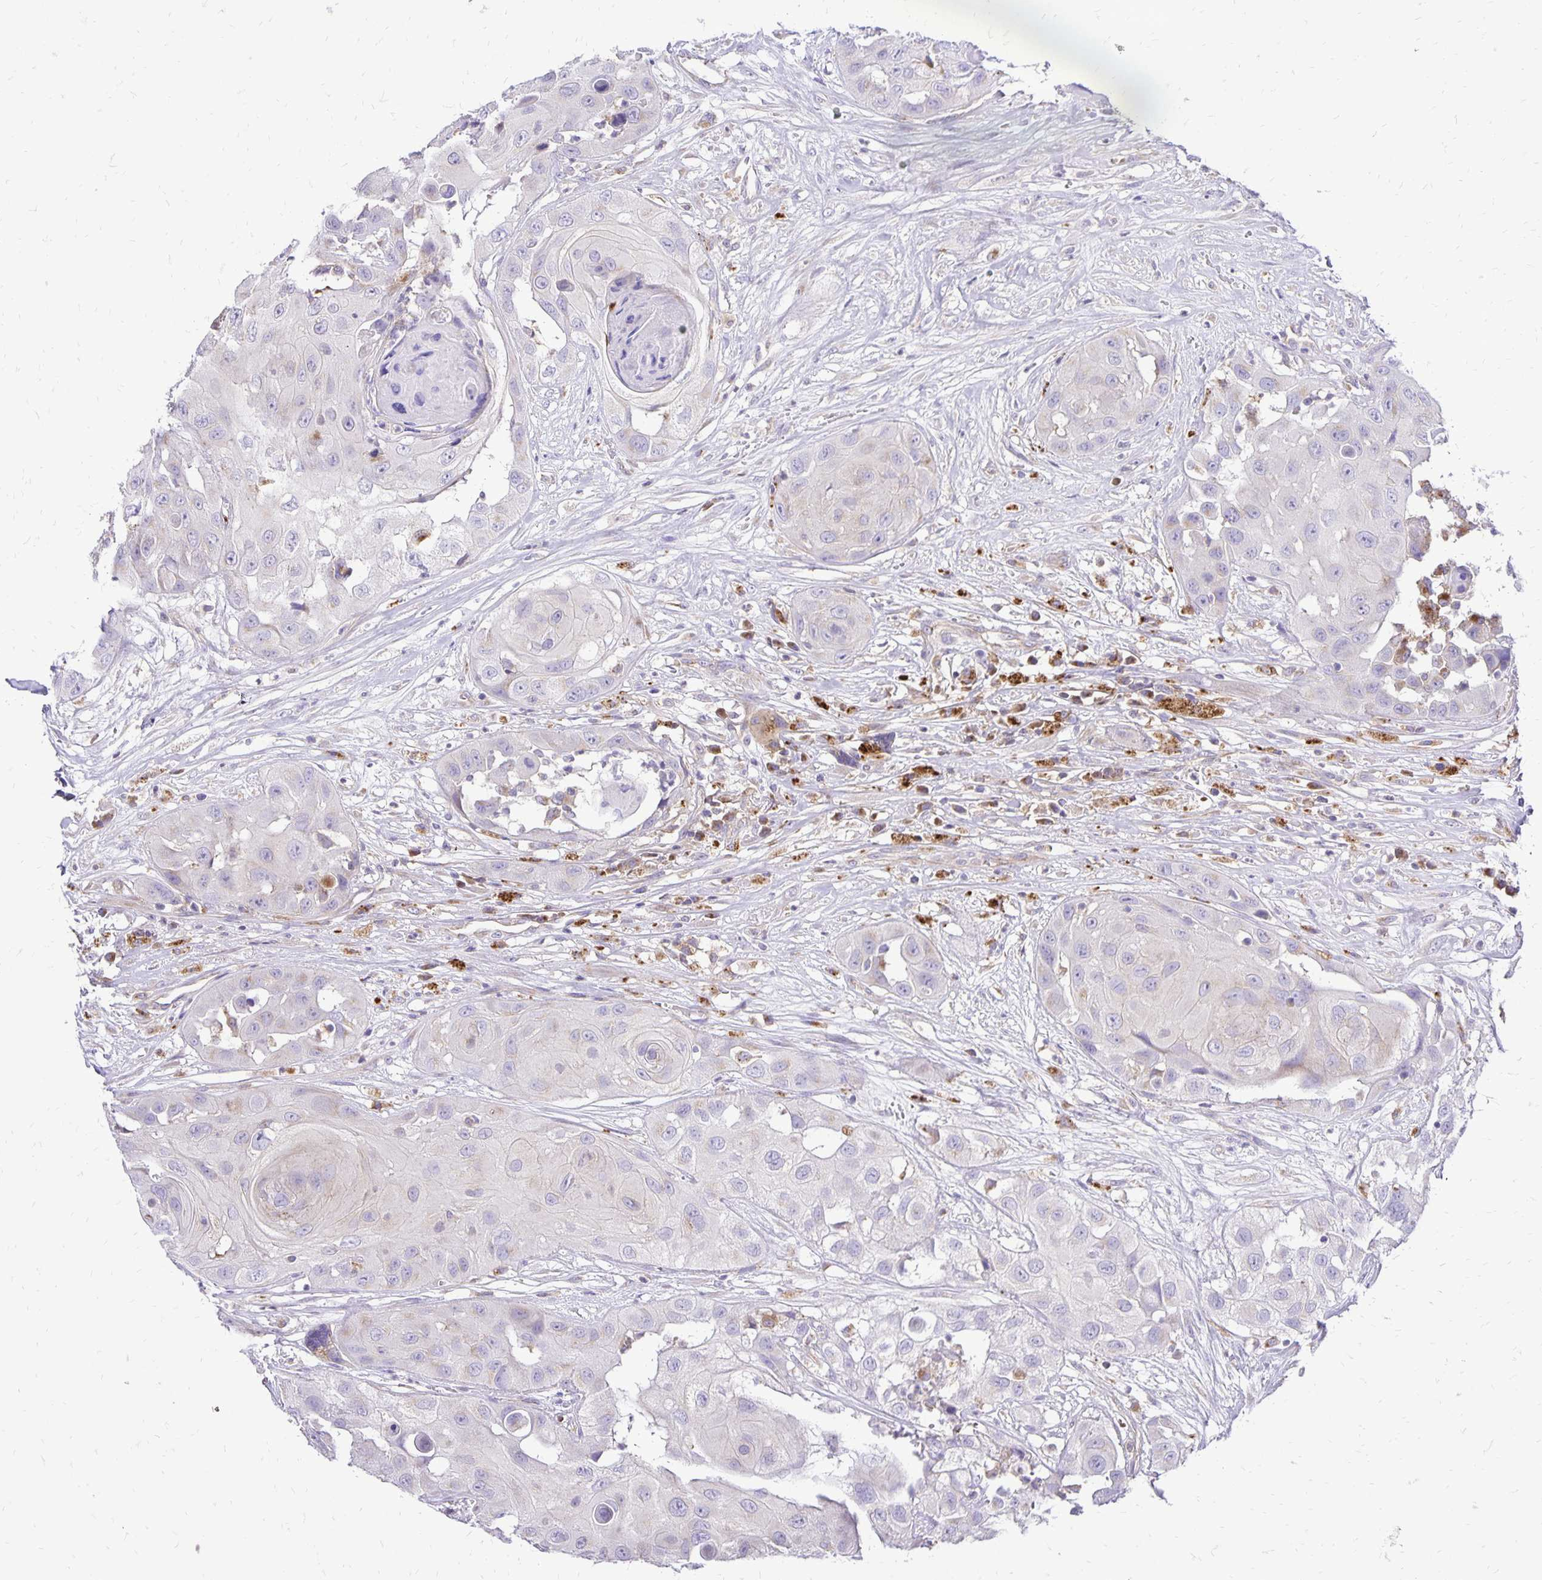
{"staining": {"intensity": "negative", "quantity": "none", "location": "none"}, "tissue": "head and neck cancer", "cell_type": "Tumor cells", "image_type": "cancer", "snomed": [{"axis": "morphology", "description": "Squamous cell carcinoma, NOS"}, {"axis": "topography", "description": "Head-Neck"}], "caption": "This is an IHC histopathology image of squamous cell carcinoma (head and neck). There is no positivity in tumor cells.", "gene": "EIF5A", "patient": {"sex": "male", "age": 83}}